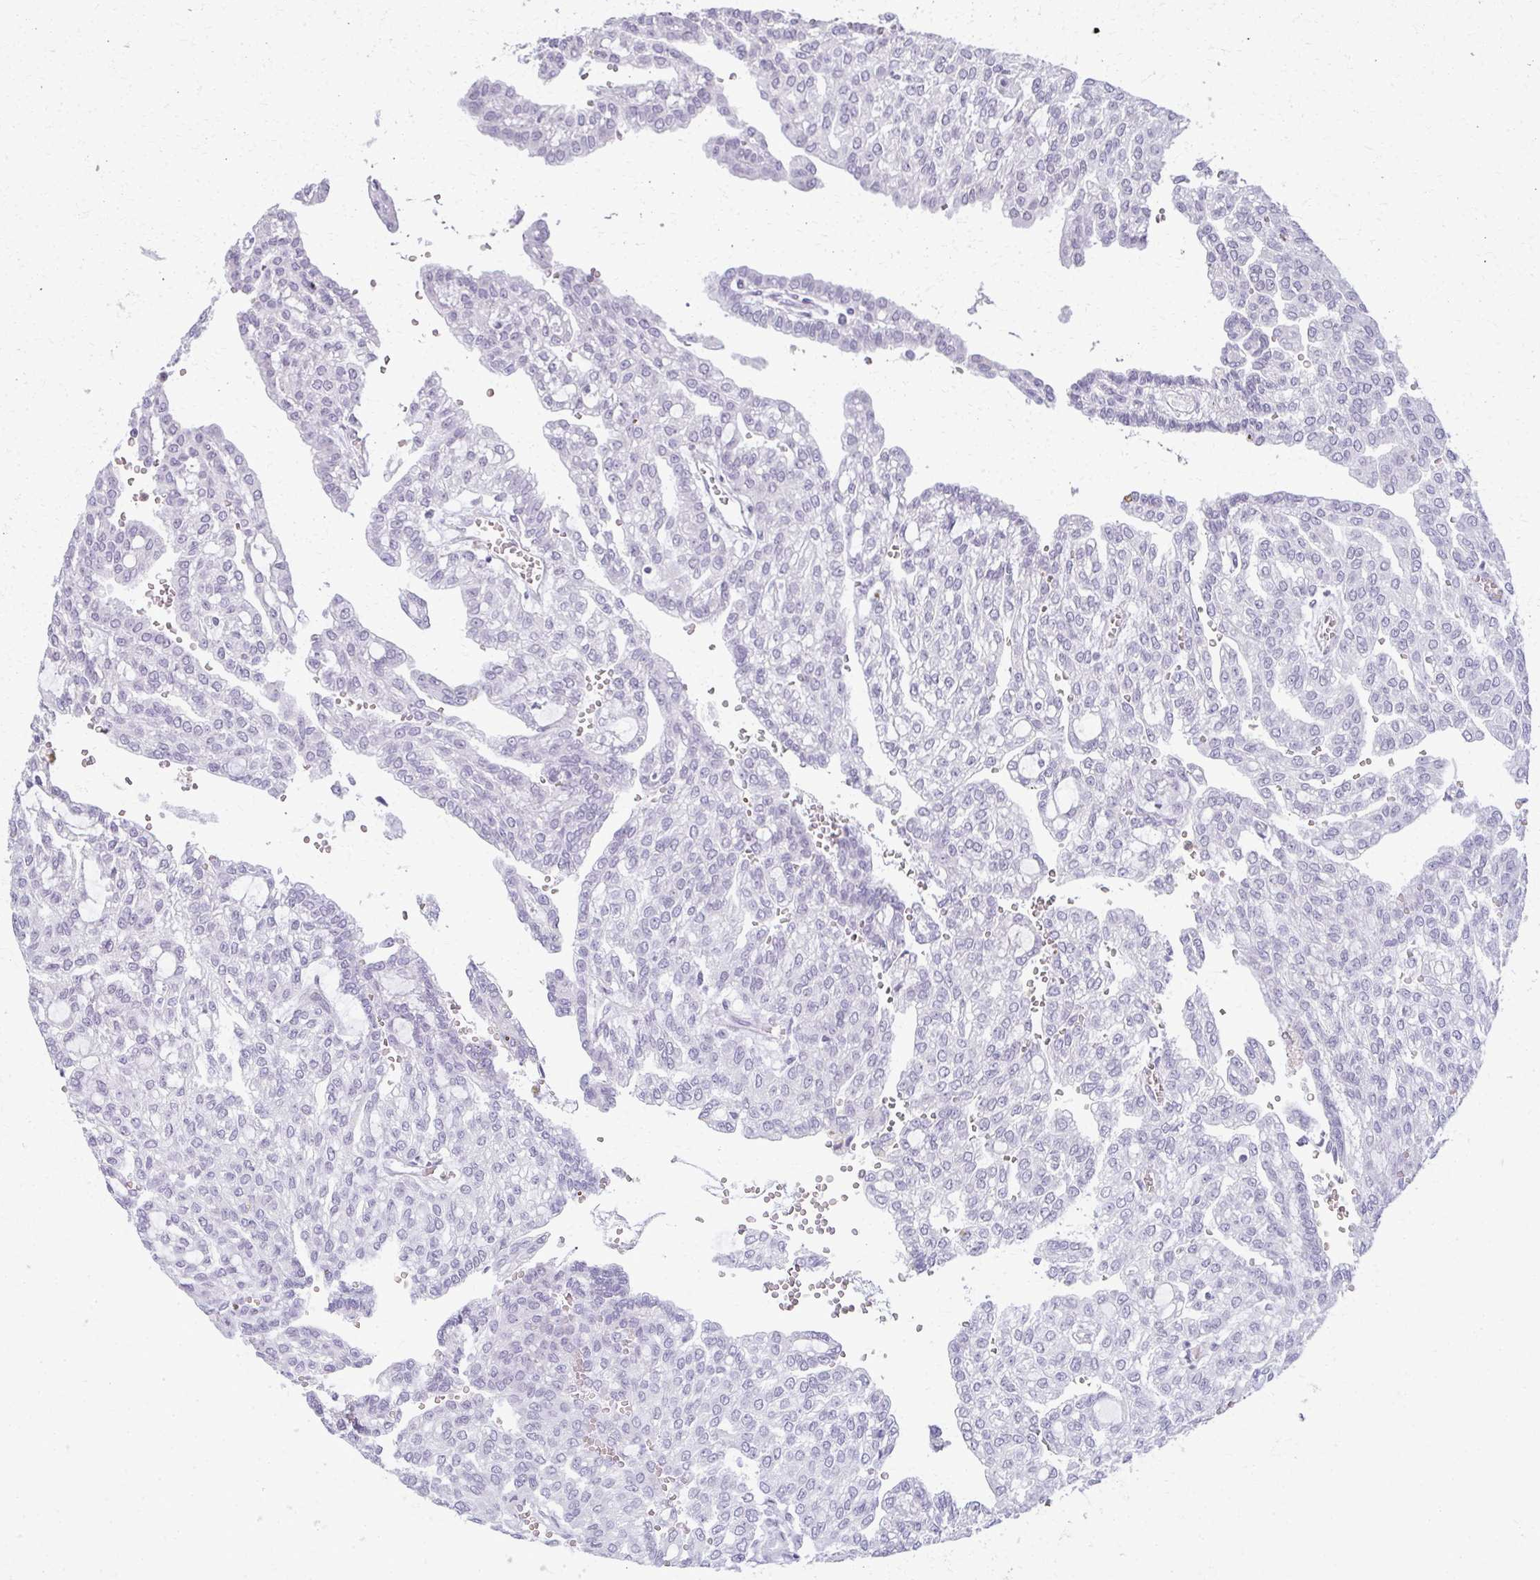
{"staining": {"intensity": "negative", "quantity": "none", "location": "none"}, "tissue": "renal cancer", "cell_type": "Tumor cells", "image_type": "cancer", "snomed": [{"axis": "morphology", "description": "Adenocarcinoma, NOS"}, {"axis": "topography", "description": "Kidney"}], "caption": "High power microscopy micrograph of an immunohistochemistry (IHC) micrograph of adenocarcinoma (renal), revealing no significant positivity in tumor cells.", "gene": "CA3", "patient": {"sex": "male", "age": 63}}